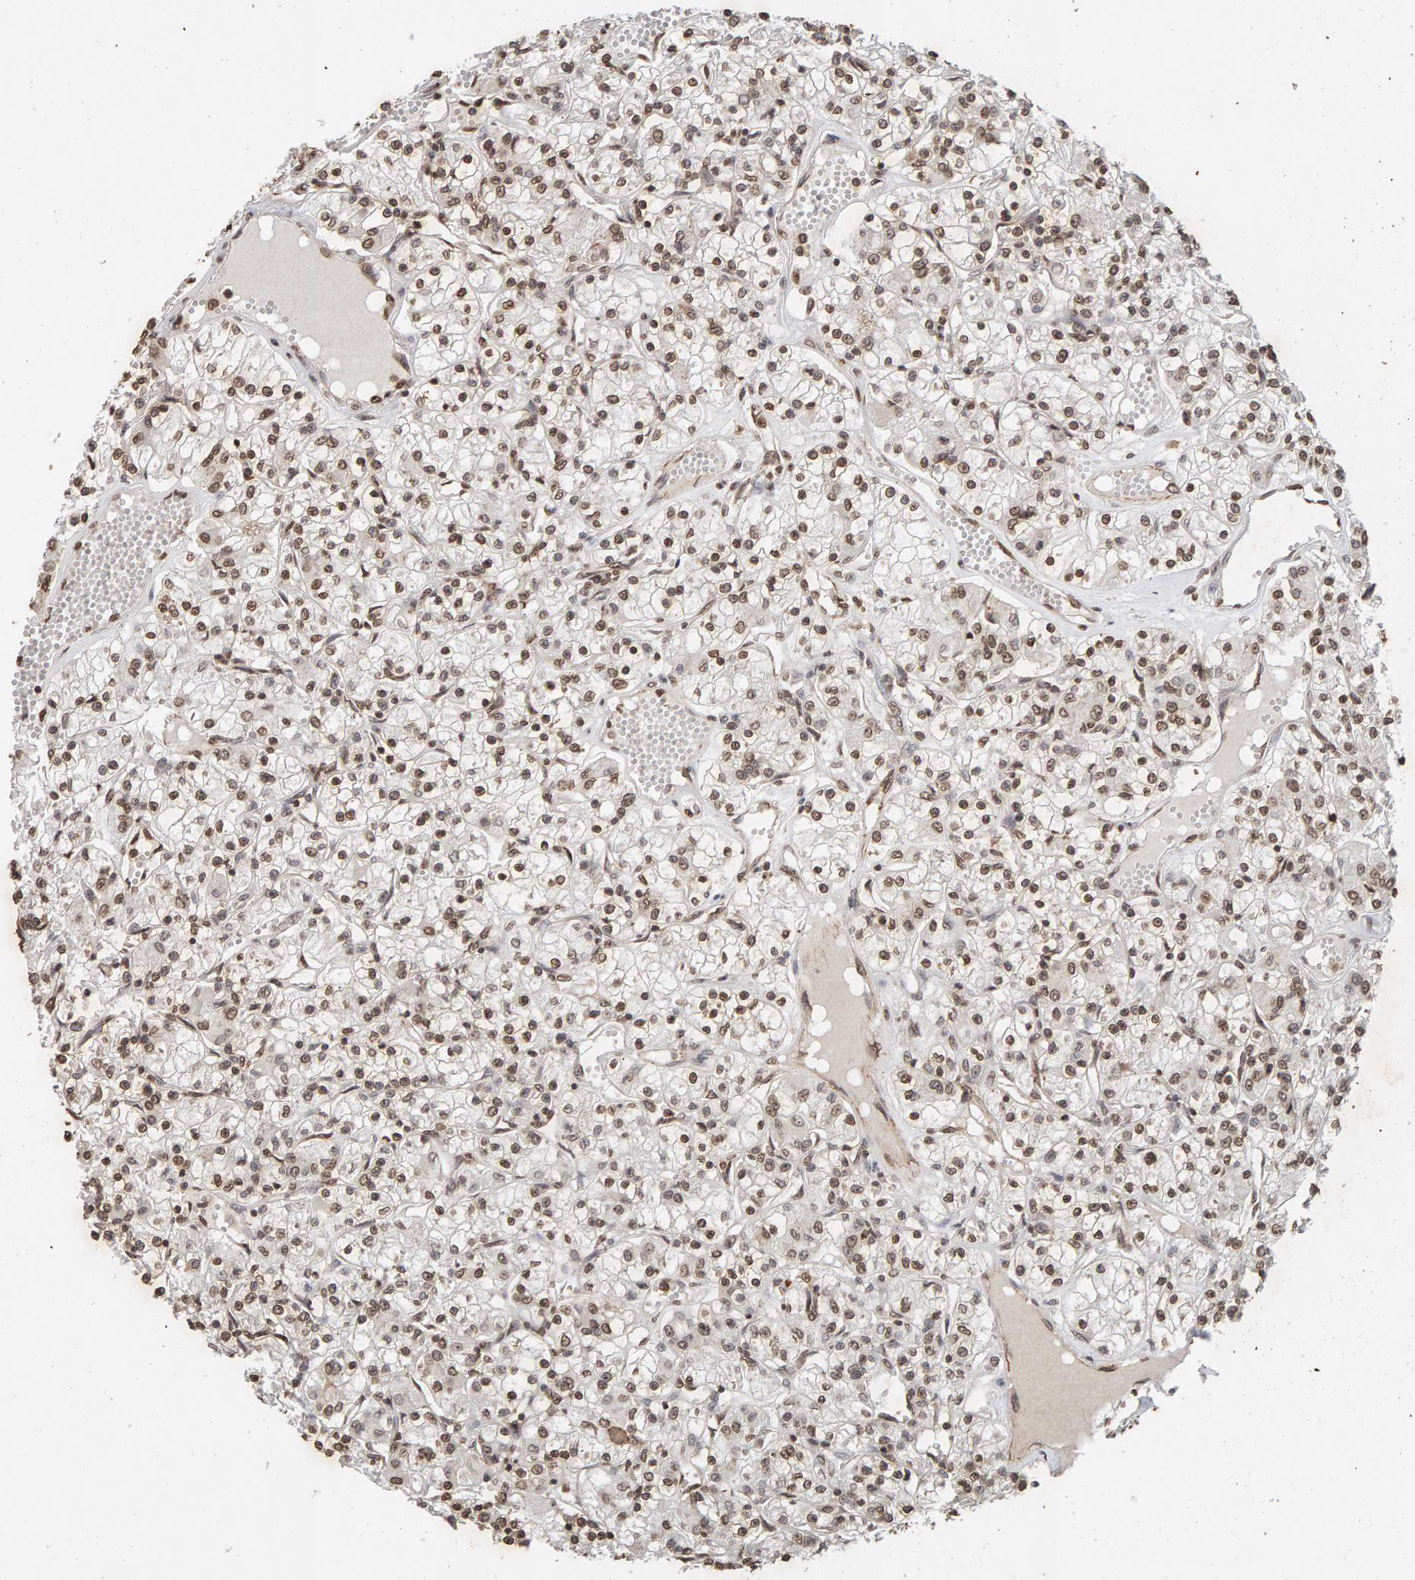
{"staining": {"intensity": "moderate", "quantity": ">75%", "location": "nuclear"}, "tissue": "renal cancer", "cell_type": "Tumor cells", "image_type": "cancer", "snomed": [{"axis": "morphology", "description": "Adenocarcinoma, NOS"}, {"axis": "topography", "description": "Kidney"}], "caption": "Immunohistochemistry photomicrograph of neoplastic tissue: adenocarcinoma (renal) stained using immunohistochemistry (IHC) reveals medium levels of moderate protein expression localized specifically in the nuclear of tumor cells, appearing as a nuclear brown color.", "gene": "DNAJB5", "patient": {"sex": "female", "age": 59}}